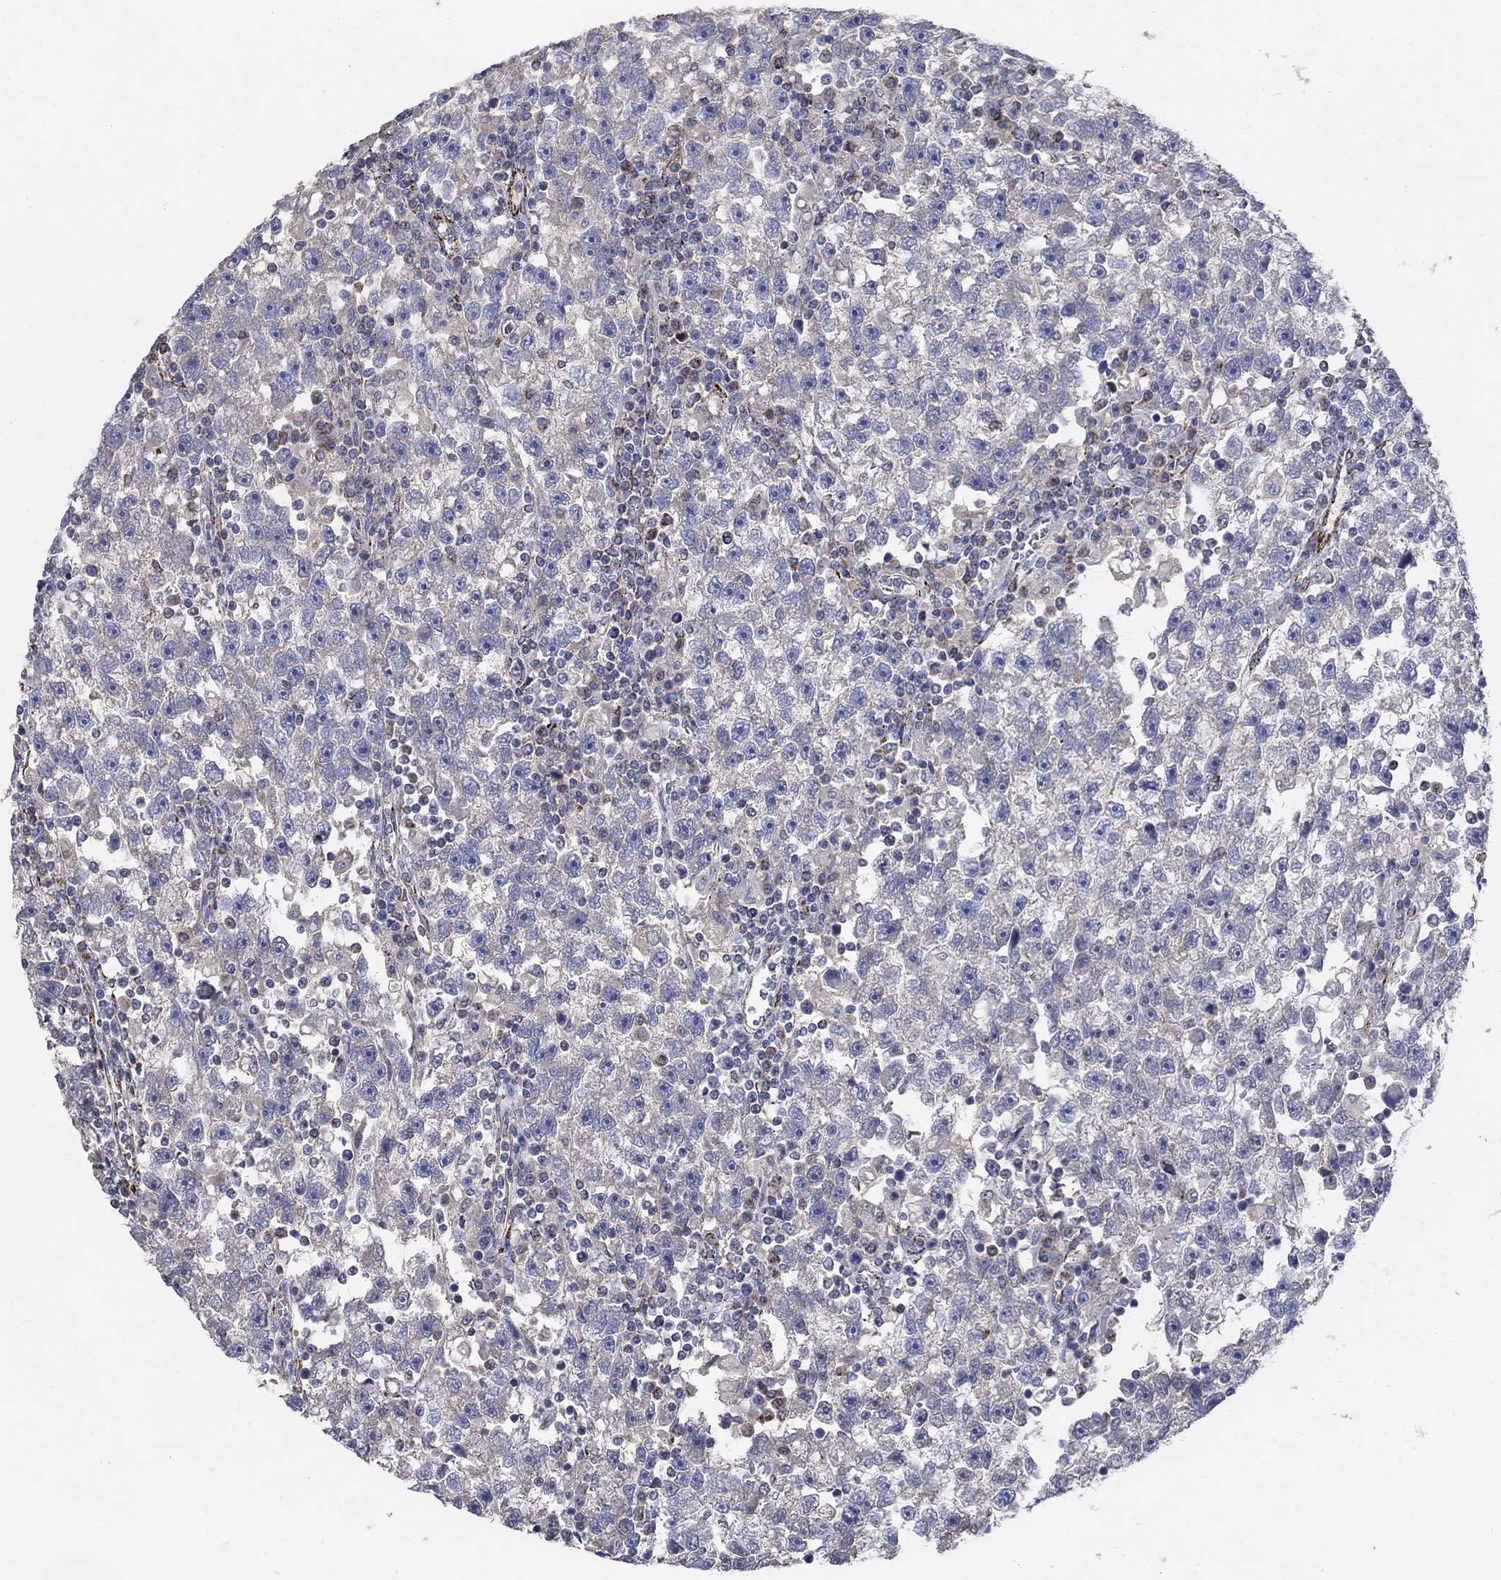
{"staining": {"intensity": "negative", "quantity": "none", "location": "none"}, "tissue": "testis cancer", "cell_type": "Tumor cells", "image_type": "cancer", "snomed": [{"axis": "morphology", "description": "Seminoma, NOS"}, {"axis": "topography", "description": "Testis"}], "caption": "There is no significant expression in tumor cells of seminoma (testis).", "gene": "PNPLA2", "patient": {"sex": "male", "age": 47}}